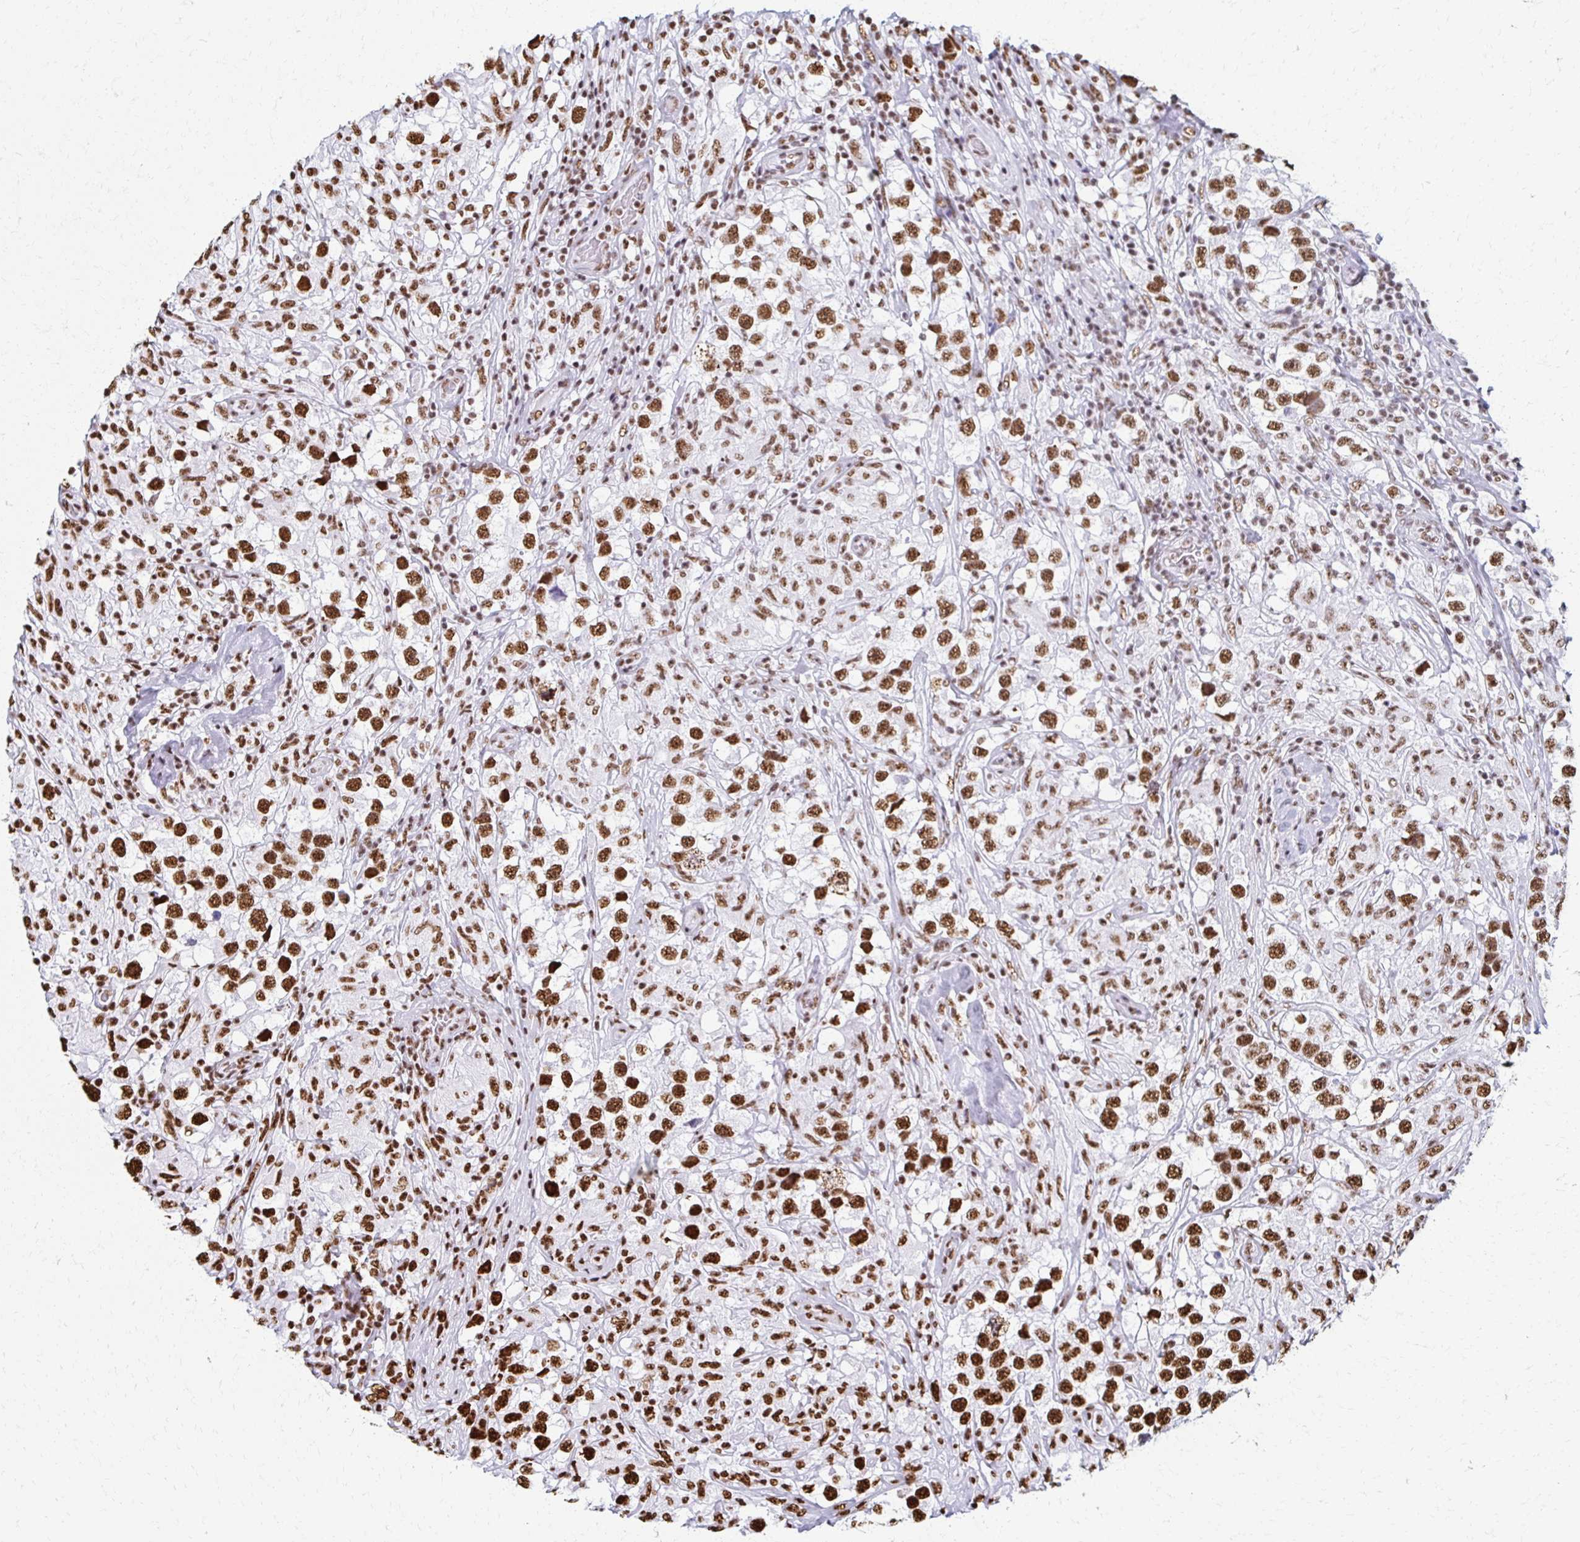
{"staining": {"intensity": "strong", "quantity": ">75%", "location": "nuclear"}, "tissue": "testis cancer", "cell_type": "Tumor cells", "image_type": "cancer", "snomed": [{"axis": "morphology", "description": "Seminoma, NOS"}, {"axis": "topography", "description": "Testis"}], "caption": "Strong nuclear protein staining is identified in approximately >75% of tumor cells in seminoma (testis).", "gene": "NONO", "patient": {"sex": "male", "age": 46}}